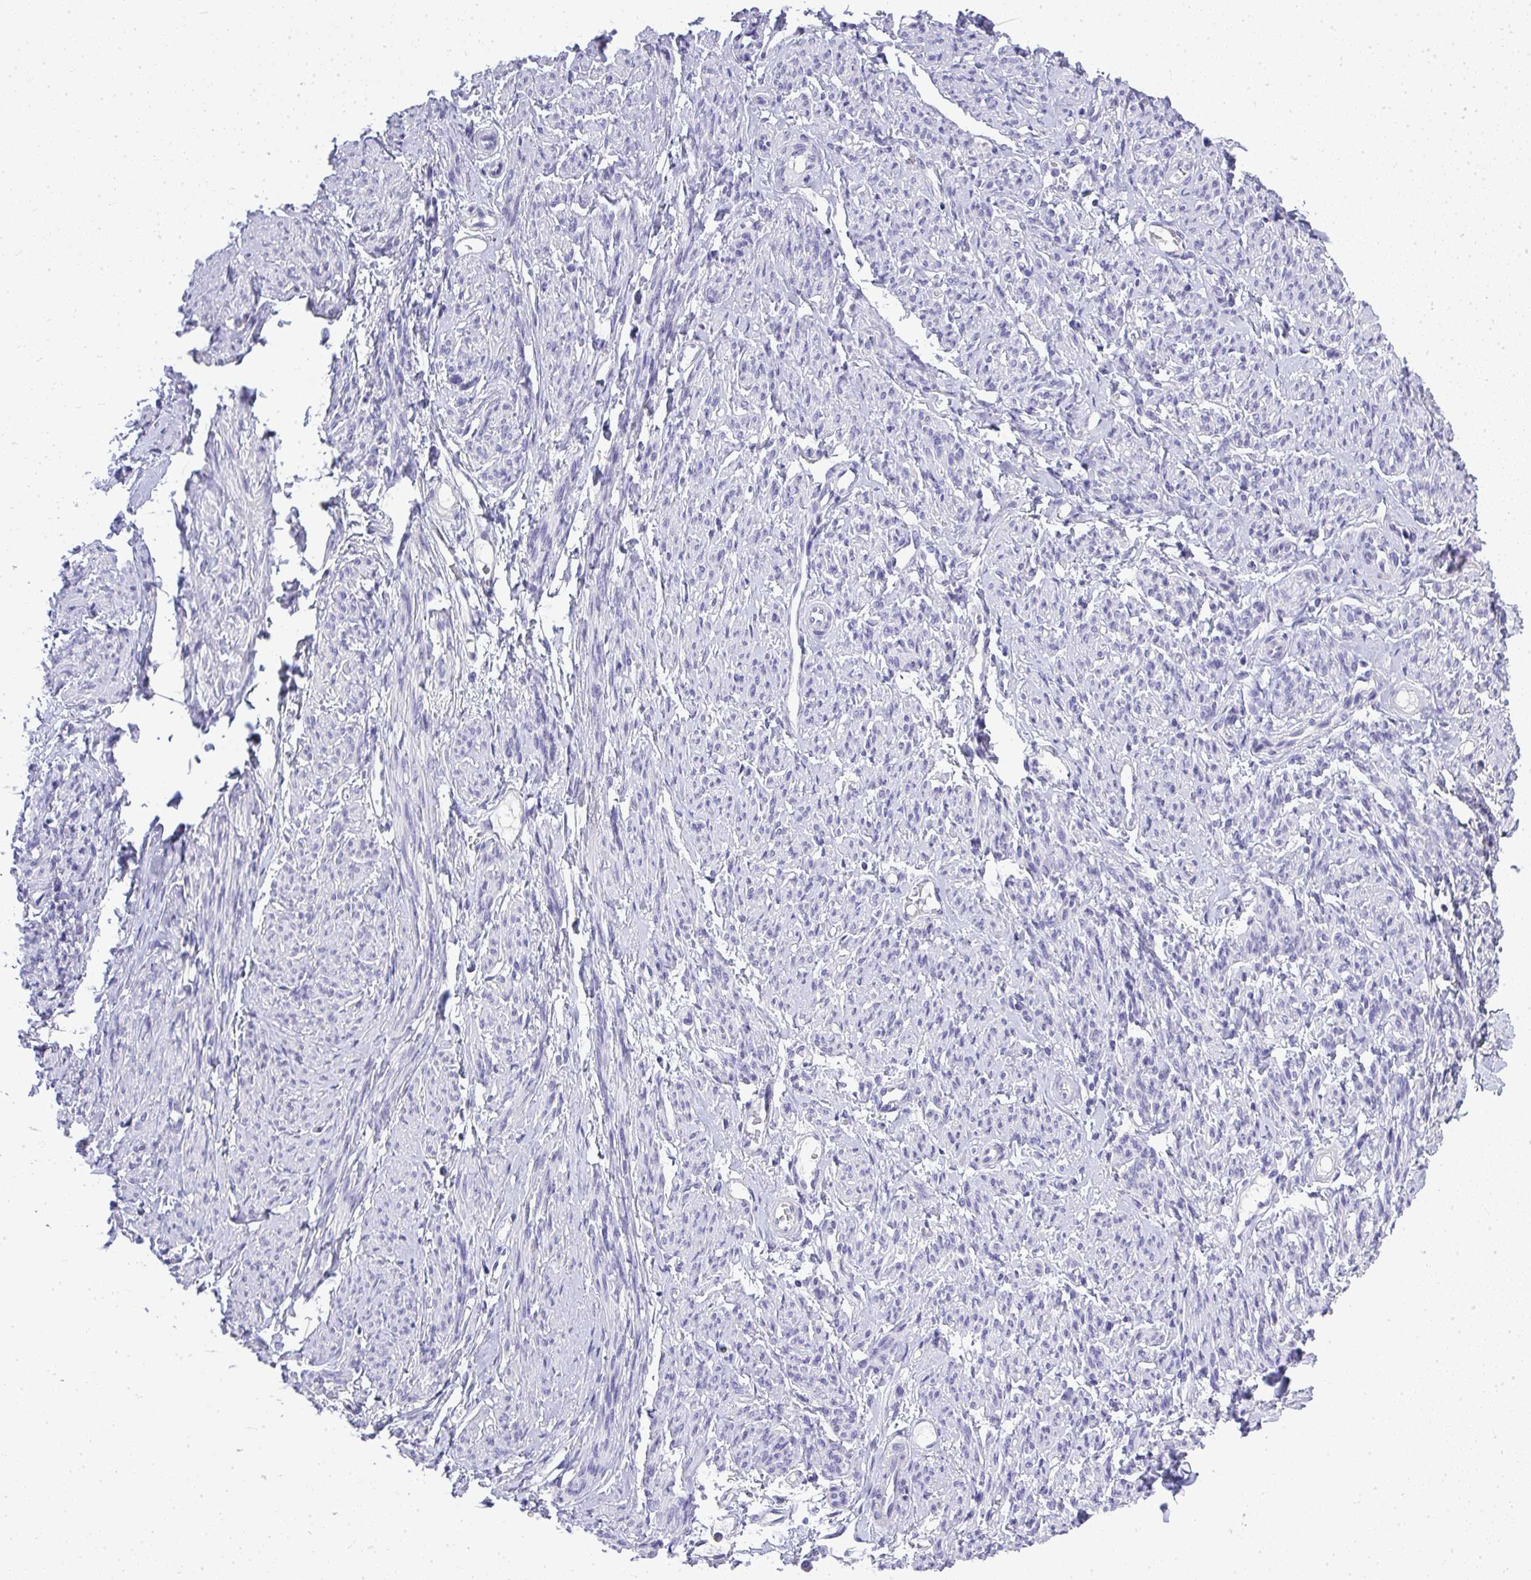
{"staining": {"intensity": "negative", "quantity": "none", "location": "none"}, "tissue": "smooth muscle", "cell_type": "Smooth muscle cells", "image_type": "normal", "snomed": [{"axis": "morphology", "description": "Normal tissue, NOS"}, {"axis": "topography", "description": "Smooth muscle"}], "caption": "Human smooth muscle stained for a protein using IHC displays no positivity in smooth muscle cells.", "gene": "PLPPR3", "patient": {"sex": "female", "age": 65}}